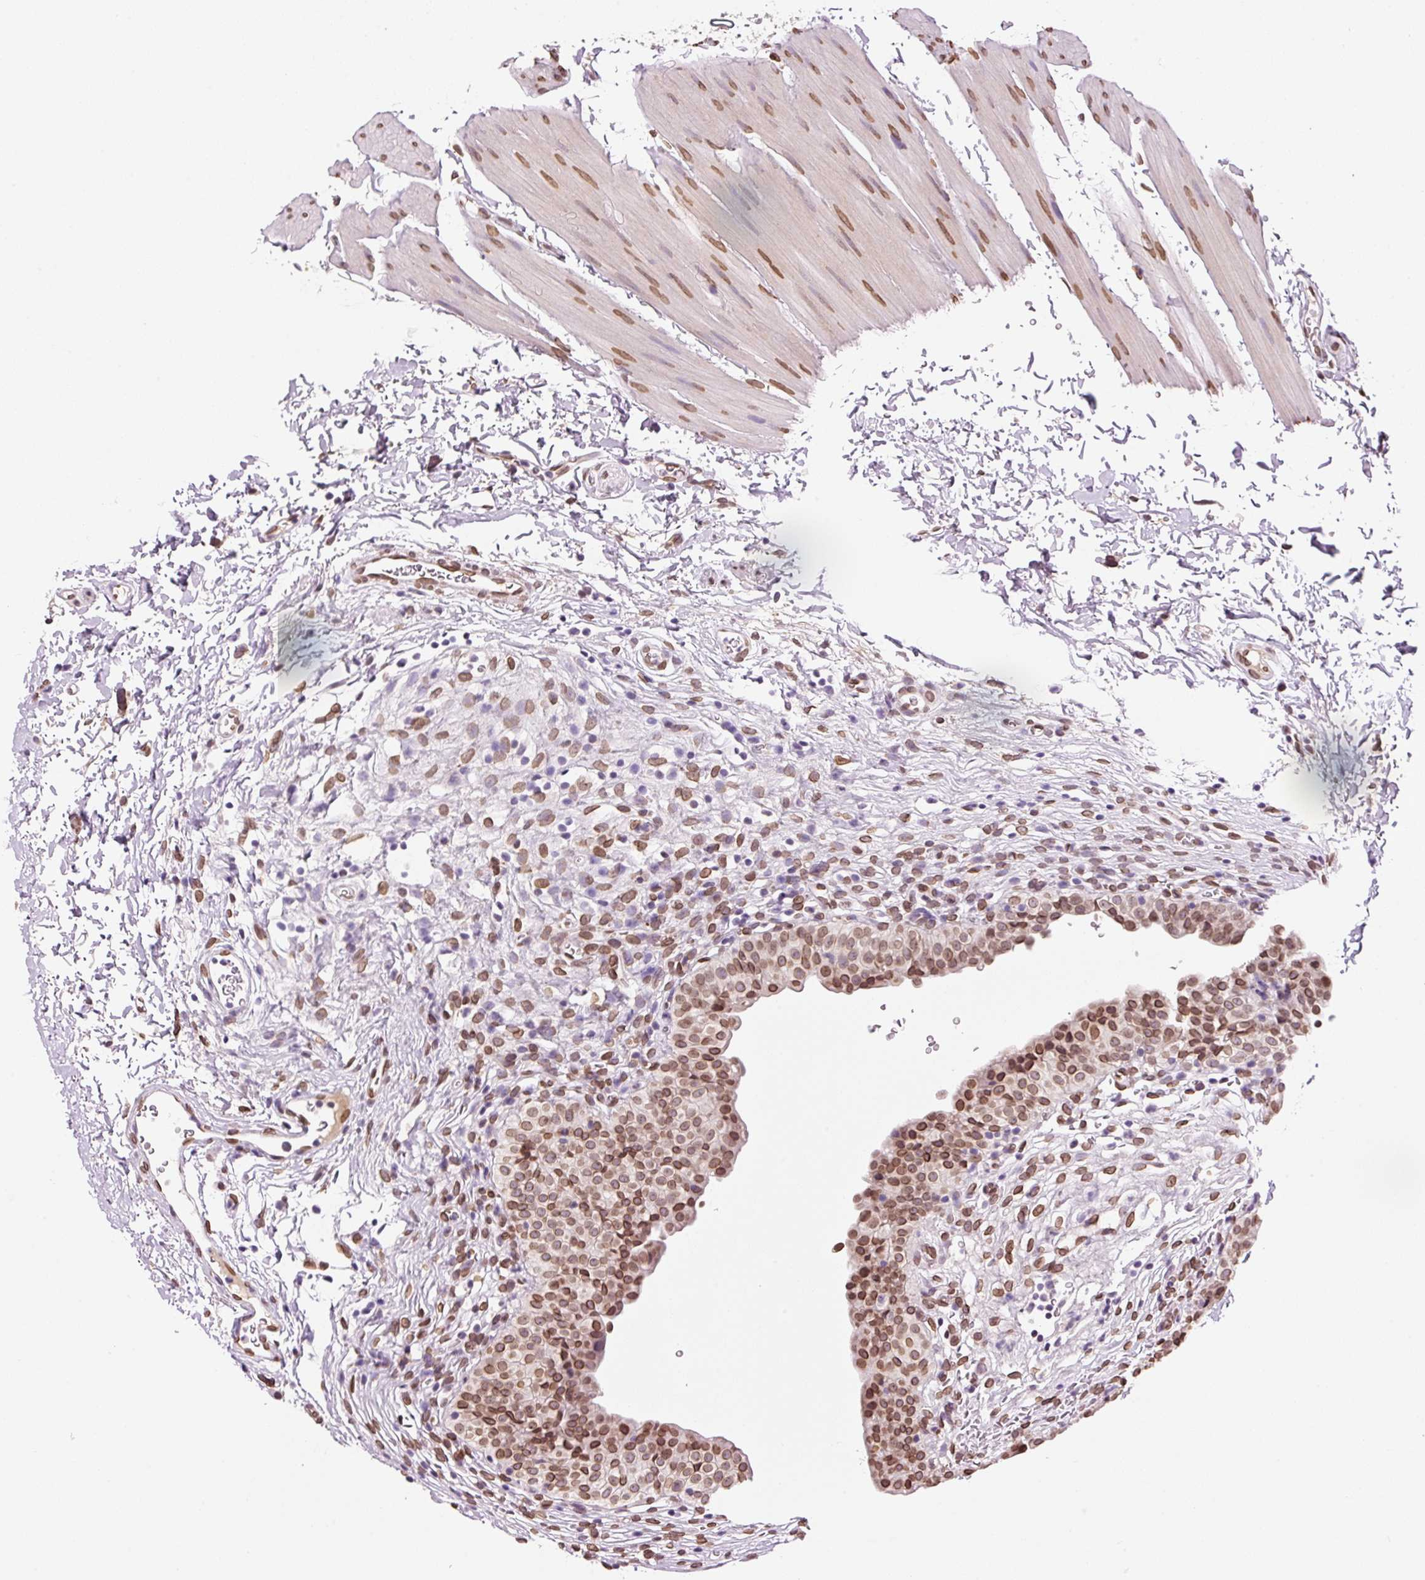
{"staining": {"intensity": "moderate", "quantity": ">75%", "location": "cytoplasmic/membranous,nuclear"}, "tissue": "urinary bladder", "cell_type": "Urothelial cells", "image_type": "normal", "snomed": [{"axis": "morphology", "description": "Normal tissue, NOS"}, {"axis": "topography", "description": "Urinary bladder"}, {"axis": "topography", "description": "Peripheral nerve tissue"}], "caption": "DAB immunohistochemical staining of unremarkable urinary bladder shows moderate cytoplasmic/membranous,nuclear protein expression in approximately >75% of urothelial cells.", "gene": "ZNF224", "patient": {"sex": "male", "age": 55}}